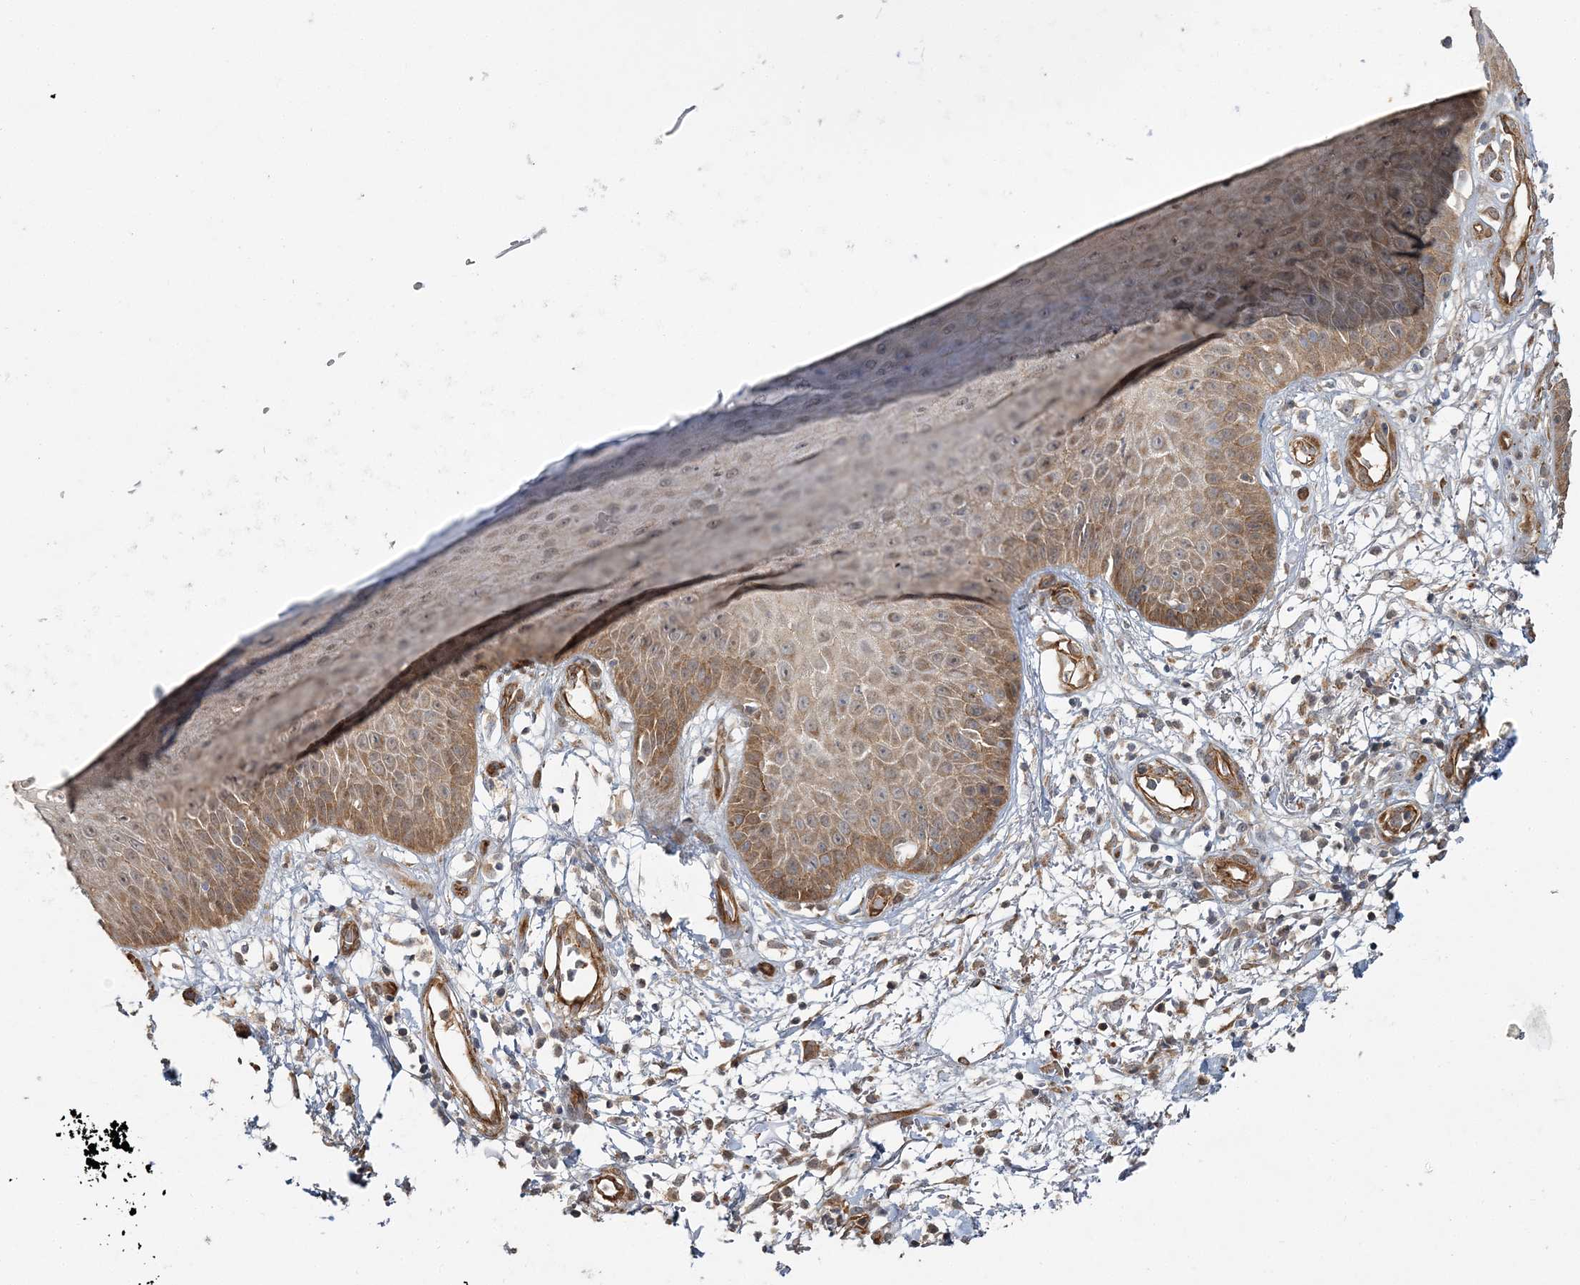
{"staining": {"intensity": "moderate", "quantity": ">75%", "location": "cytoplasmic/membranous"}, "tissue": "skin", "cell_type": "Fibroblasts", "image_type": "normal", "snomed": [{"axis": "morphology", "description": "Normal tissue, NOS"}, {"axis": "morphology", "description": "Inflammation, NOS"}, {"axis": "topography", "description": "Skin"}], "caption": "Fibroblasts reveal medium levels of moderate cytoplasmic/membranous positivity in approximately >75% of cells in benign skin. (DAB (3,3'-diaminobenzidine) IHC, brown staining for protein, blue staining for nuclei).", "gene": "MAT2B", "patient": {"sex": "female", "age": 44}}